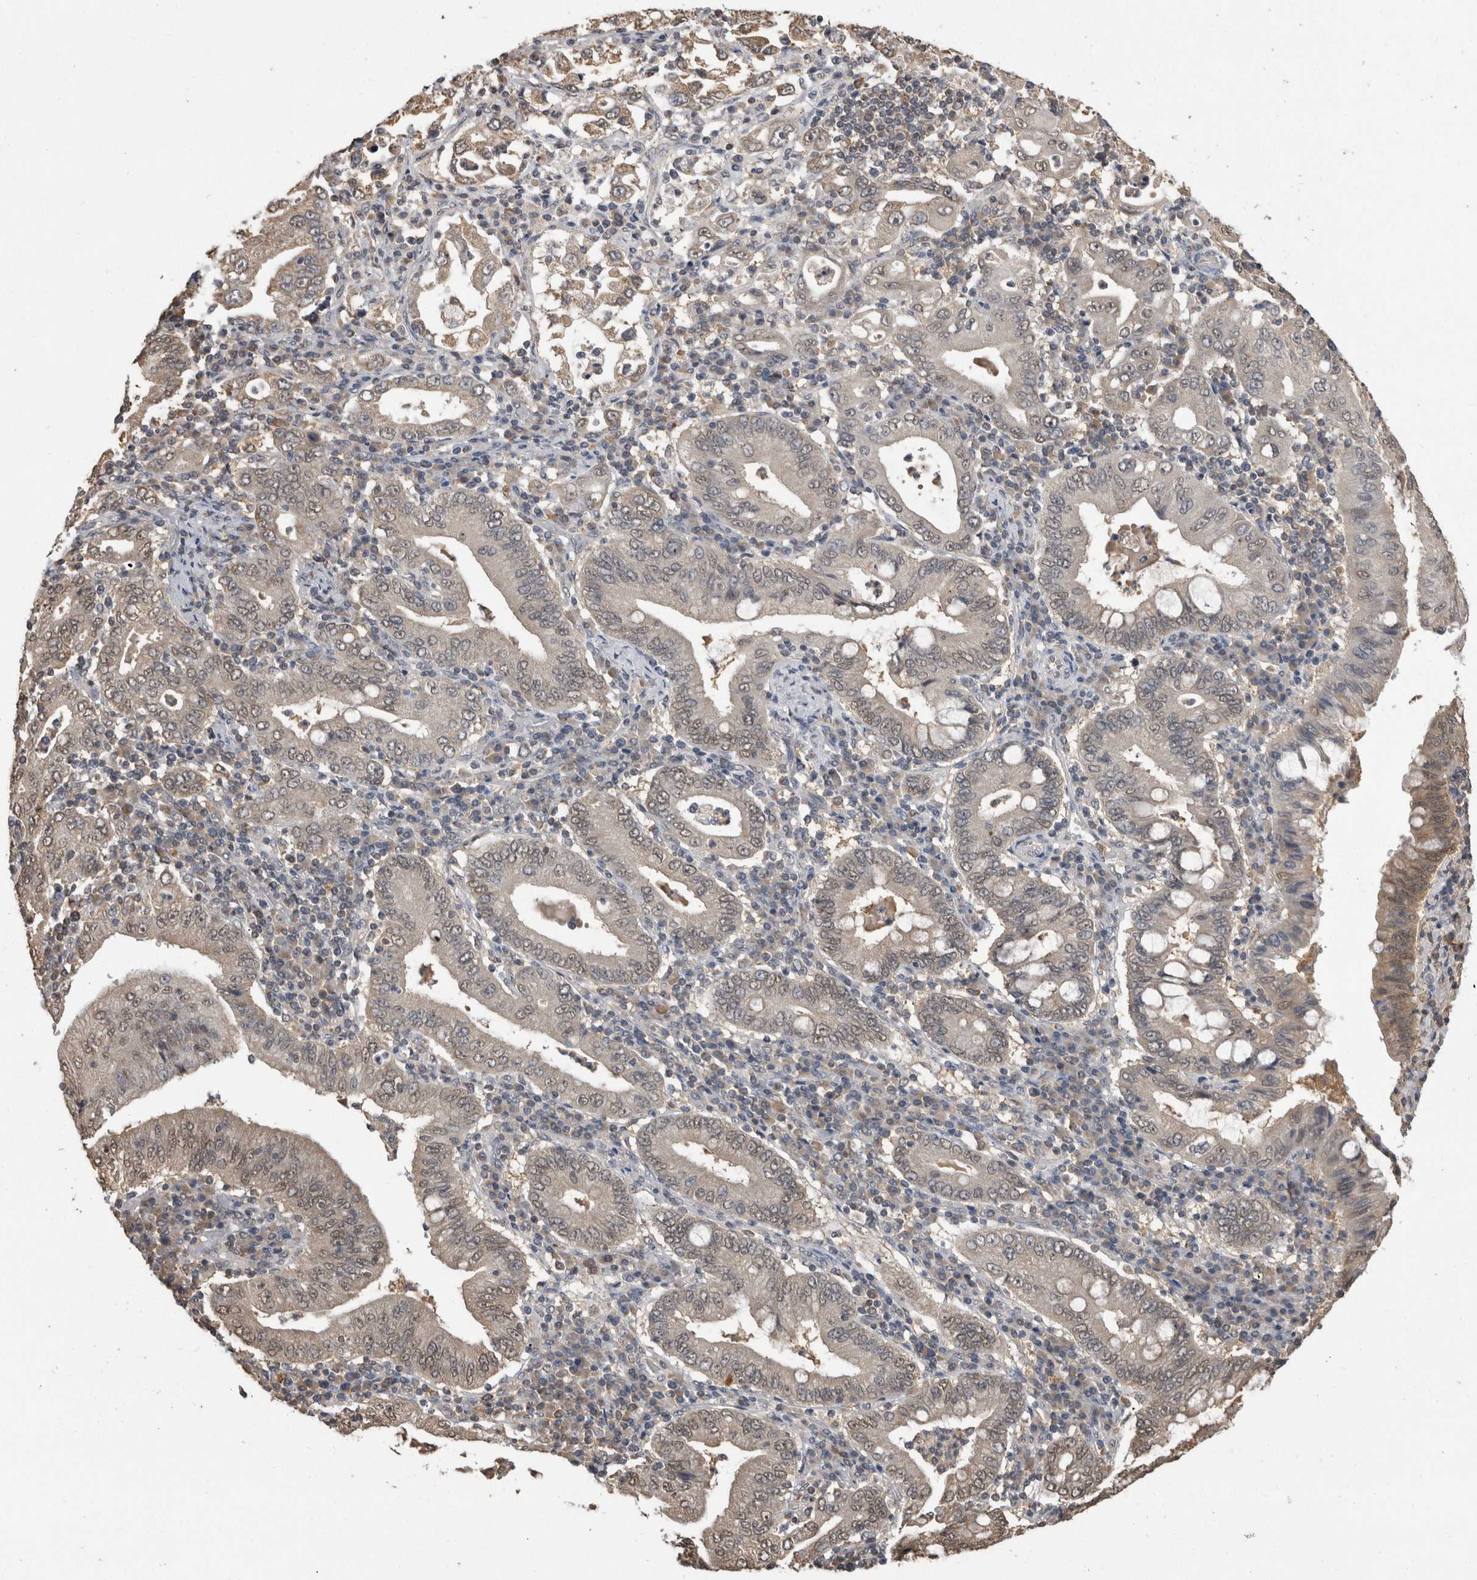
{"staining": {"intensity": "weak", "quantity": "<25%", "location": "cytoplasmic/membranous,nuclear"}, "tissue": "stomach cancer", "cell_type": "Tumor cells", "image_type": "cancer", "snomed": [{"axis": "morphology", "description": "Normal tissue, NOS"}, {"axis": "morphology", "description": "Adenocarcinoma, NOS"}, {"axis": "topography", "description": "Esophagus"}, {"axis": "topography", "description": "Stomach, upper"}, {"axis": "topography", "description": "Peripheral nerve tissue"}], "caption": "Immunohistochemistry (IHC) of human stomach cancer (adenocarcinoma) reveals no positivity in tumor cells.", "gene": "PREP", "patient": {"sex": "male", "age": 62}}